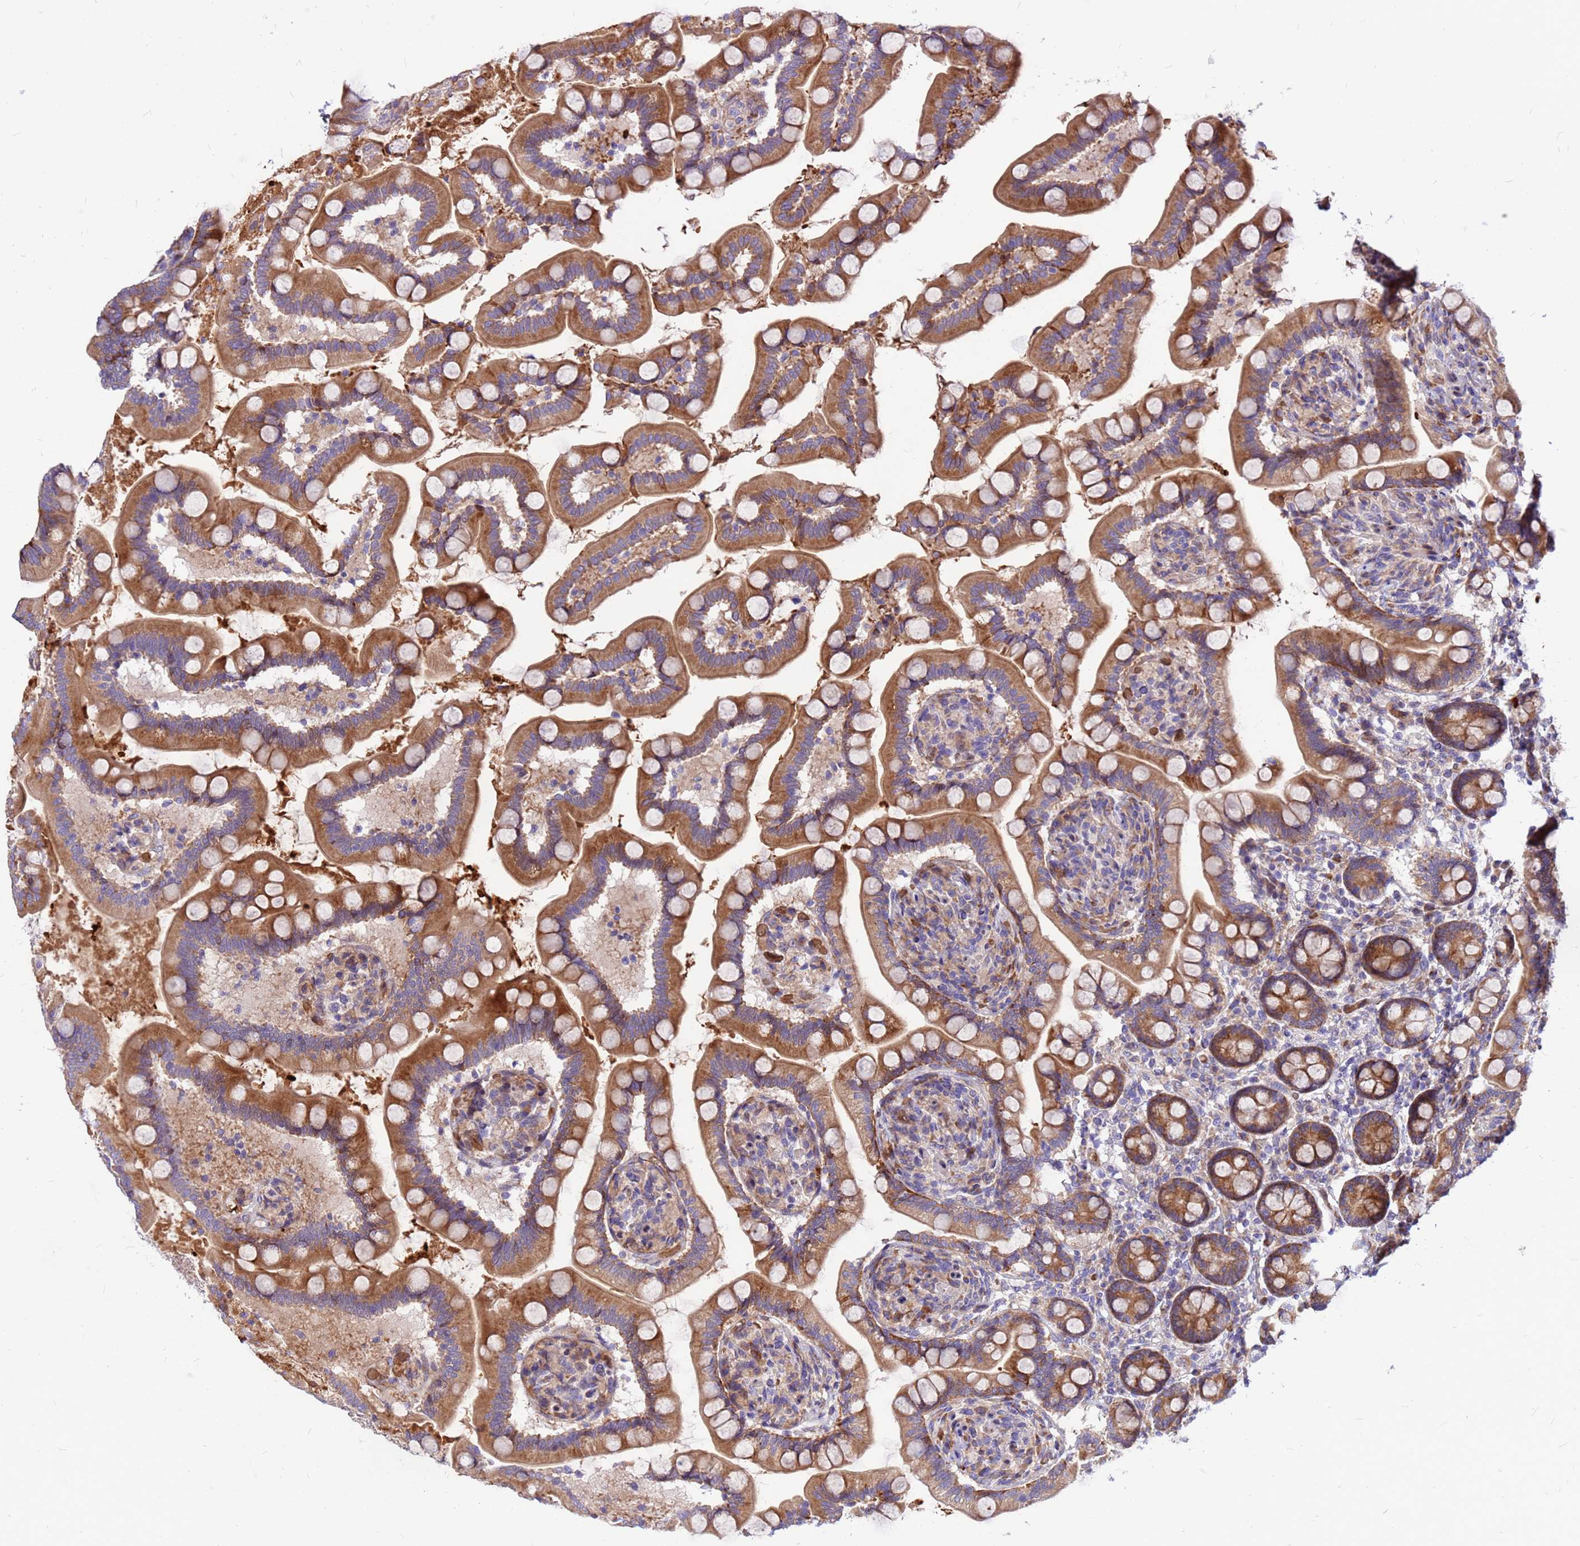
{"staining": {"intensity": "strong", "quantity": ">75%", "location": "cytoplasmic/membranous"}, "tissue": "small intestine", "cell_type": "Glandular cells", "image_type": "normal", "snomed": [{"axis": "morphology", "description": "Normal tissue, NOS"}, {"axis": "topography", "description": "Small intestine"}], "caption": "An image of human small intestine stained for a protein demonstrates strong cytoplasmic/membranous brown staining in glandular cells.", "gene": "ZNF669", "patient": {"sex": "female", "age": 64}}